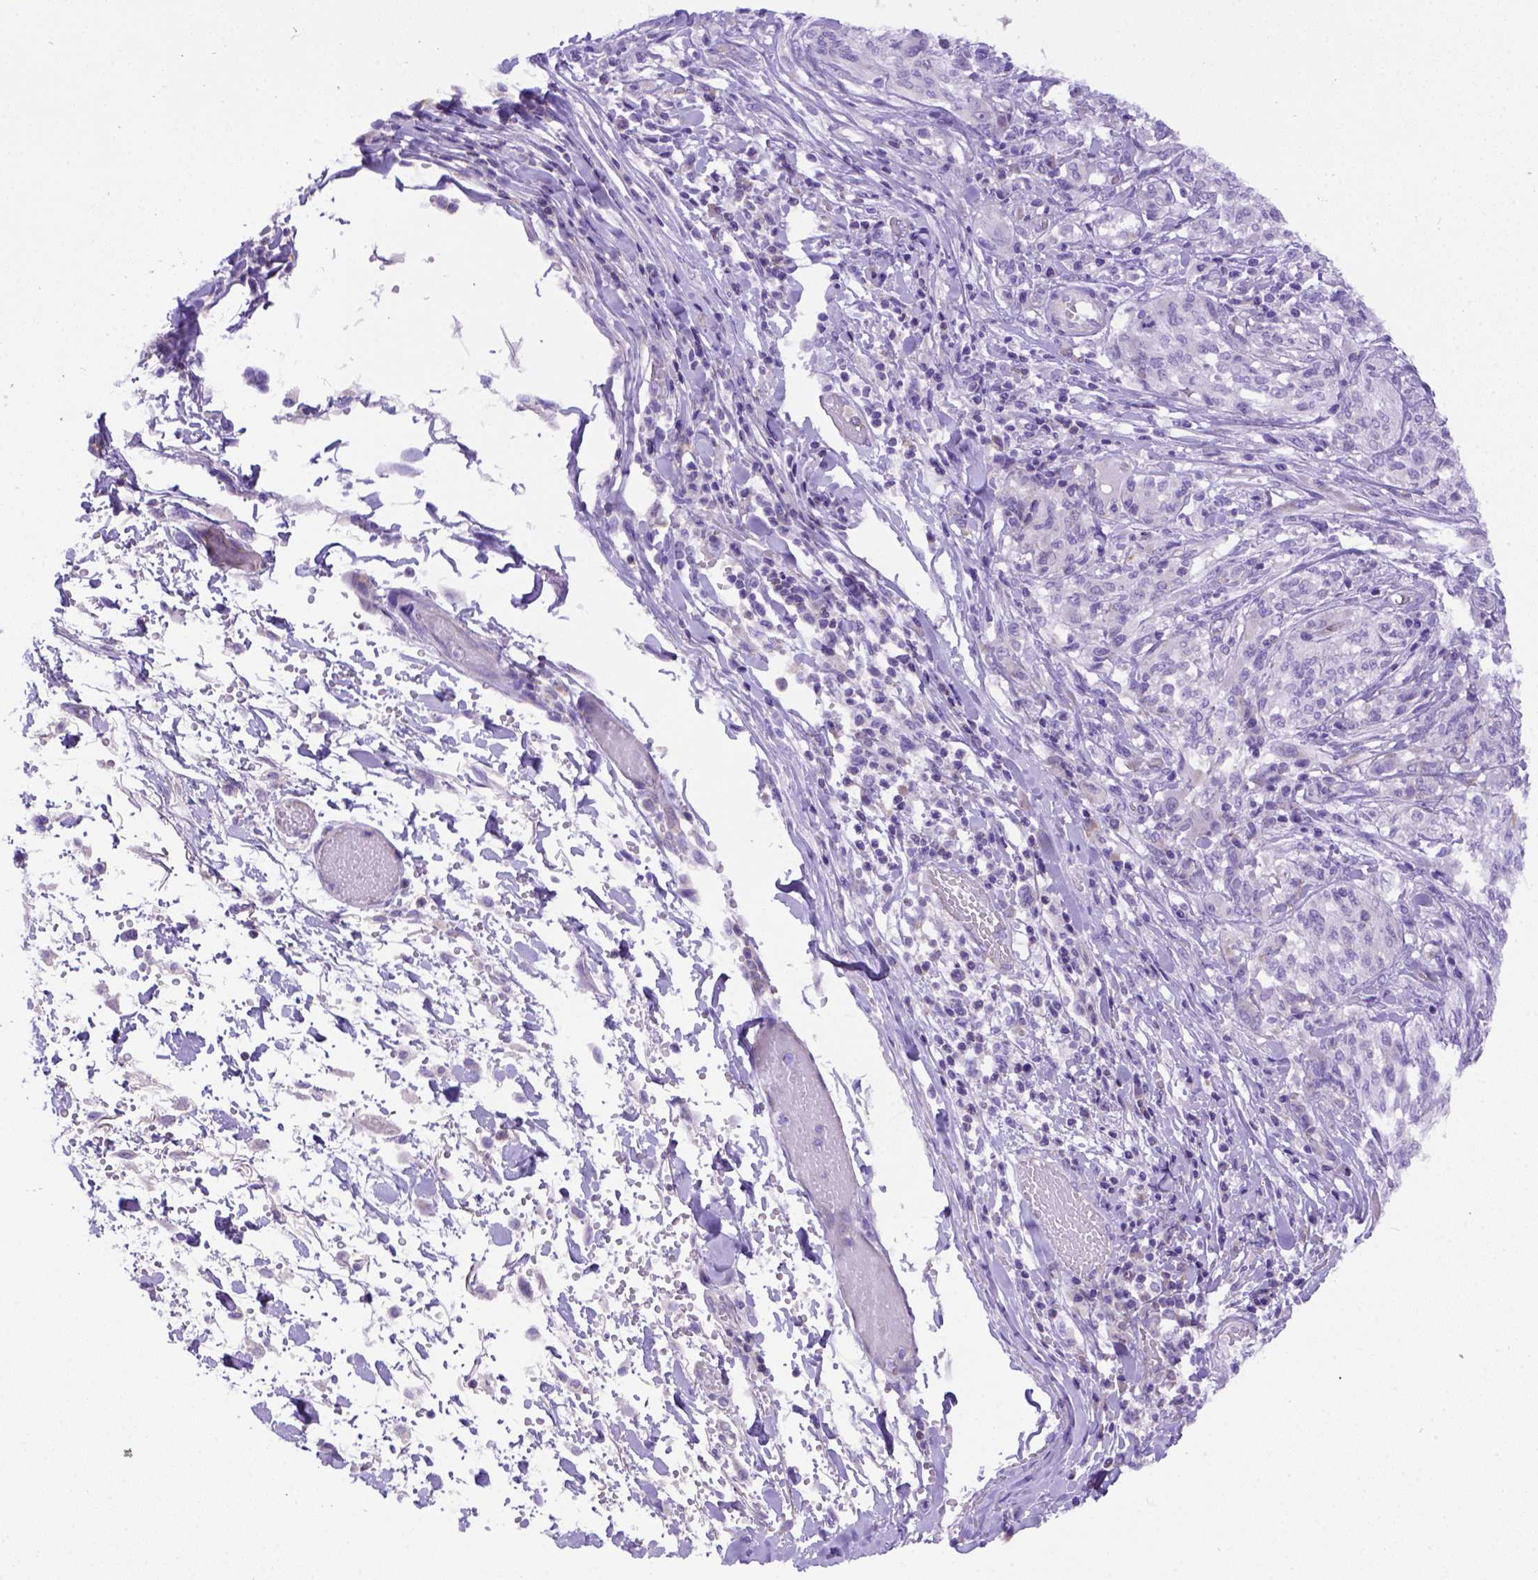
{"staining": {"intensity": "negative", "quantity": "none", "location": "none"}, "tissue": "melanoma", "cell_type": "Tumor cells", "image_type": "cancer", "snomed": [{"axis": "morphology", "description": "Malignant melanoma, NOS"}, {"axis": "topography", "description": "Skin"}], "caption": "This is an immunohistochemistry (IHC) photomicrograph of human melanoma. There is no expression in tumor cells.", "gene": "FOXI1", "patient": {"sex": "female", "age": 91}}